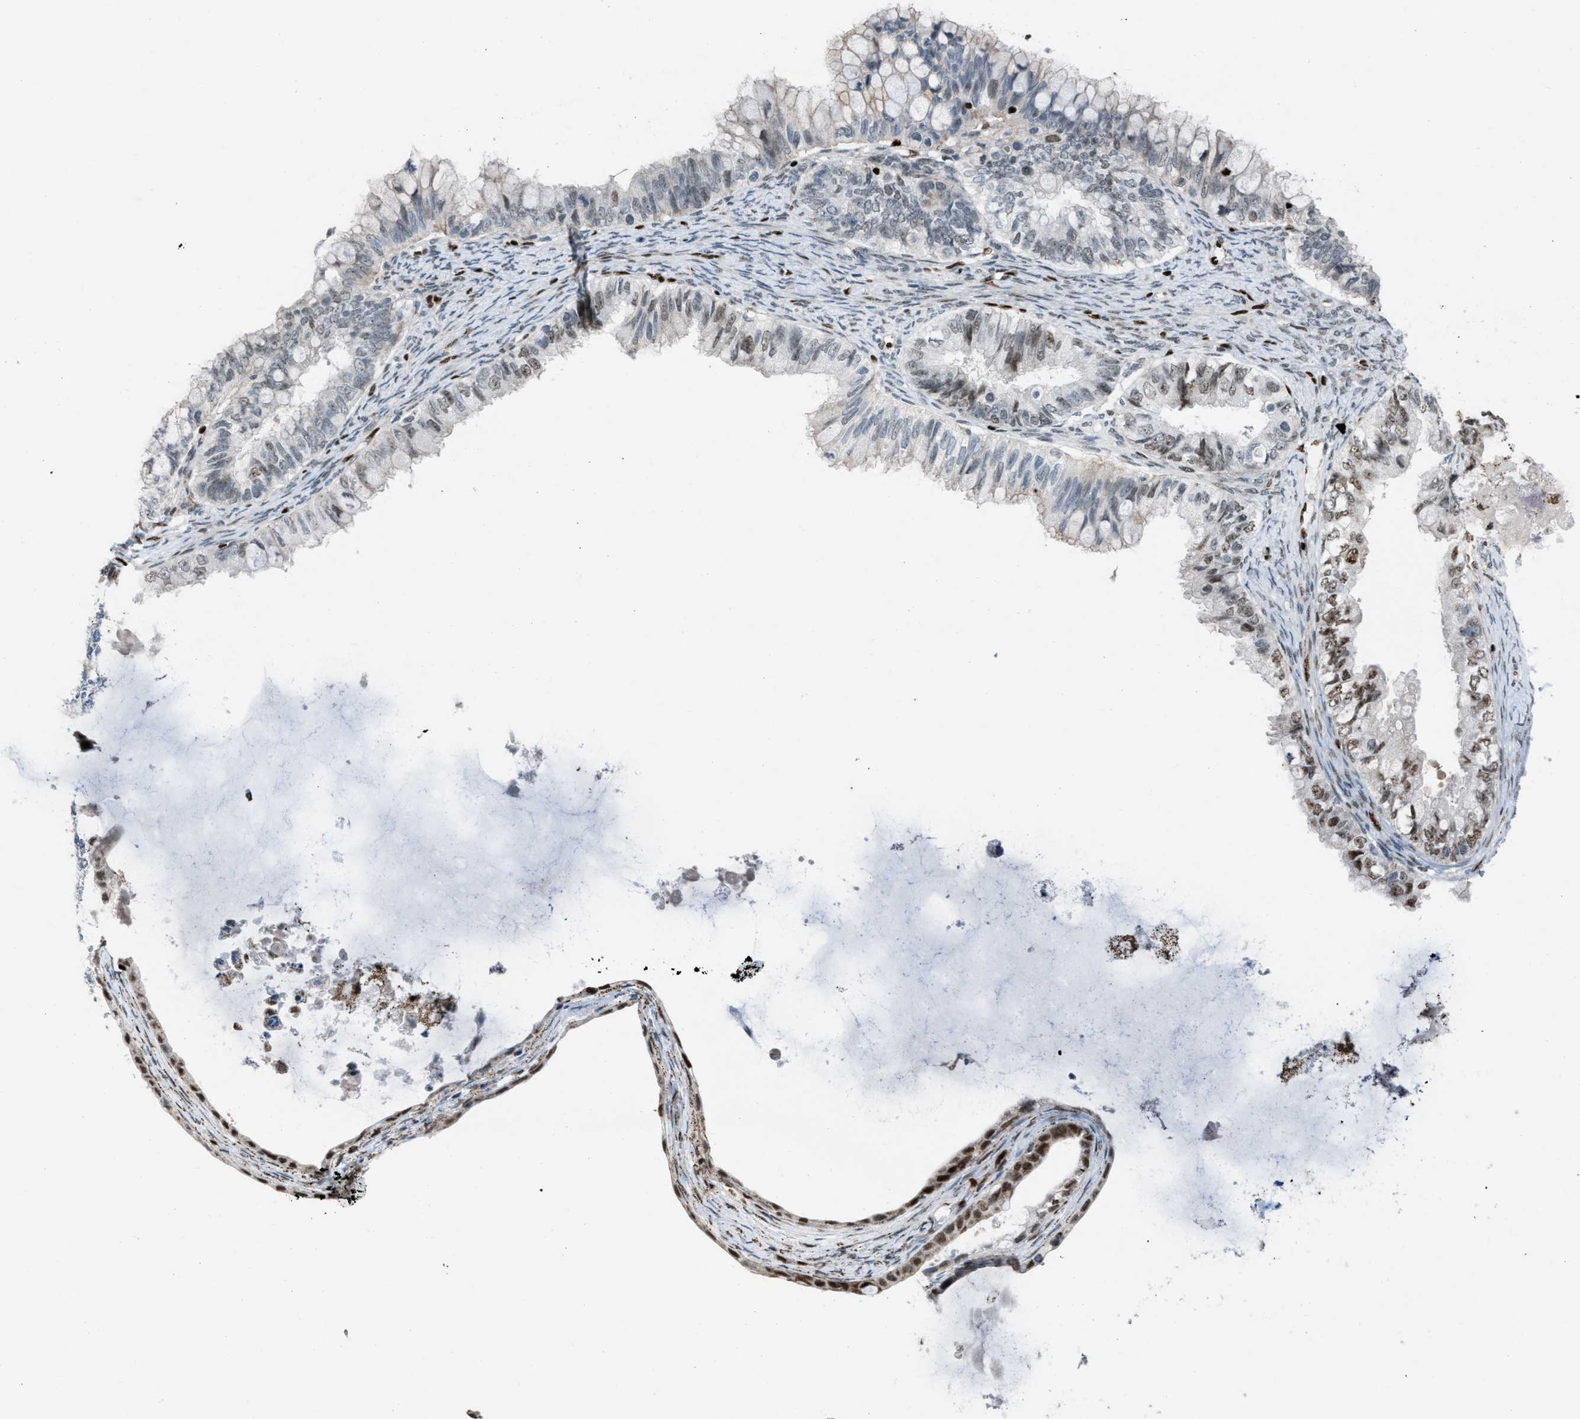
{"staining": {"intensity": "moderate", "quantity": "25%-75%", "location": "nuclear"}, "tissue": "ovarian cancer", "cell_type": "Tumor cells", "image_type": "cancer", "snomed": [{"axis": "morphology", "description": "Cystadenocarcinoma, mucinous, NOS"}, {"axis": "topography", "description": "Ovary"}], "caption": "Immunohistochemical staining of ovarian cancer (mucinous cystadenocarcinoma) exhibits moderate nuclear protein staining in about 25%-75% of tumor cells.", "gene": "SLFN5", "patient": {"sex": "female", "age": 80}}